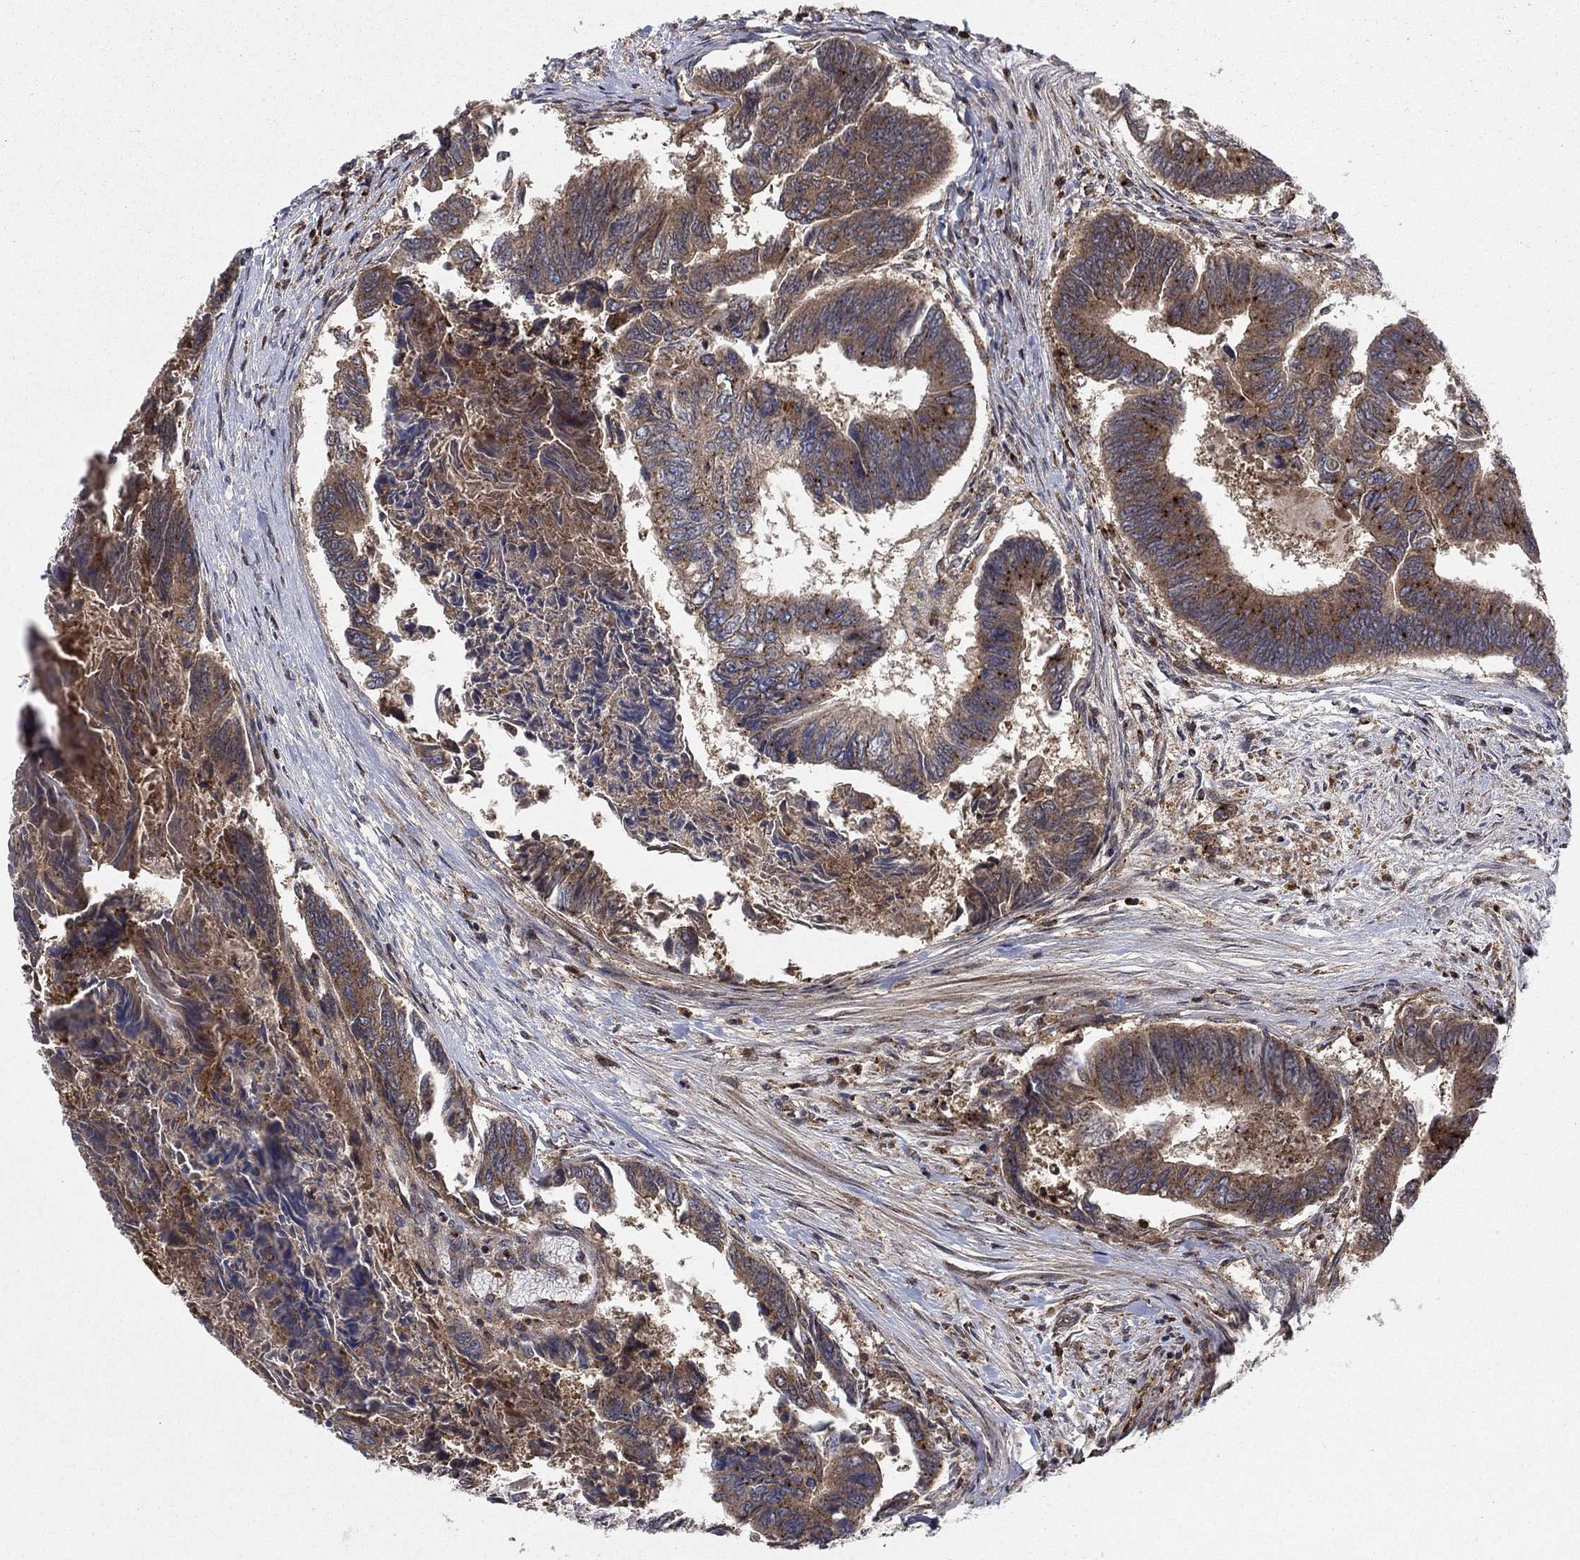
{"staining": {"intensity": "moderate", "quantity": "25%-75%", "location": "cytoplasmic/membranous"}, "tissue": "colorectal cancer", "cell_type": "Tumor cells", "image_type": "cancer", "snomed": [{"axis": "morphology", "description": "Adenocarcinoma, NOS"}, {"axis": "topography", "description": "Colon"}], "caption": "Immunohistochemical staining of adenocarcinoma (colorectal) demonstrates medium levels of moderate cytoplasmic/membranous protein staining in approximately 25%-75% of tumor cells.", "gene": "IFI35", "patient": {"sex": "female", "age": 65}}